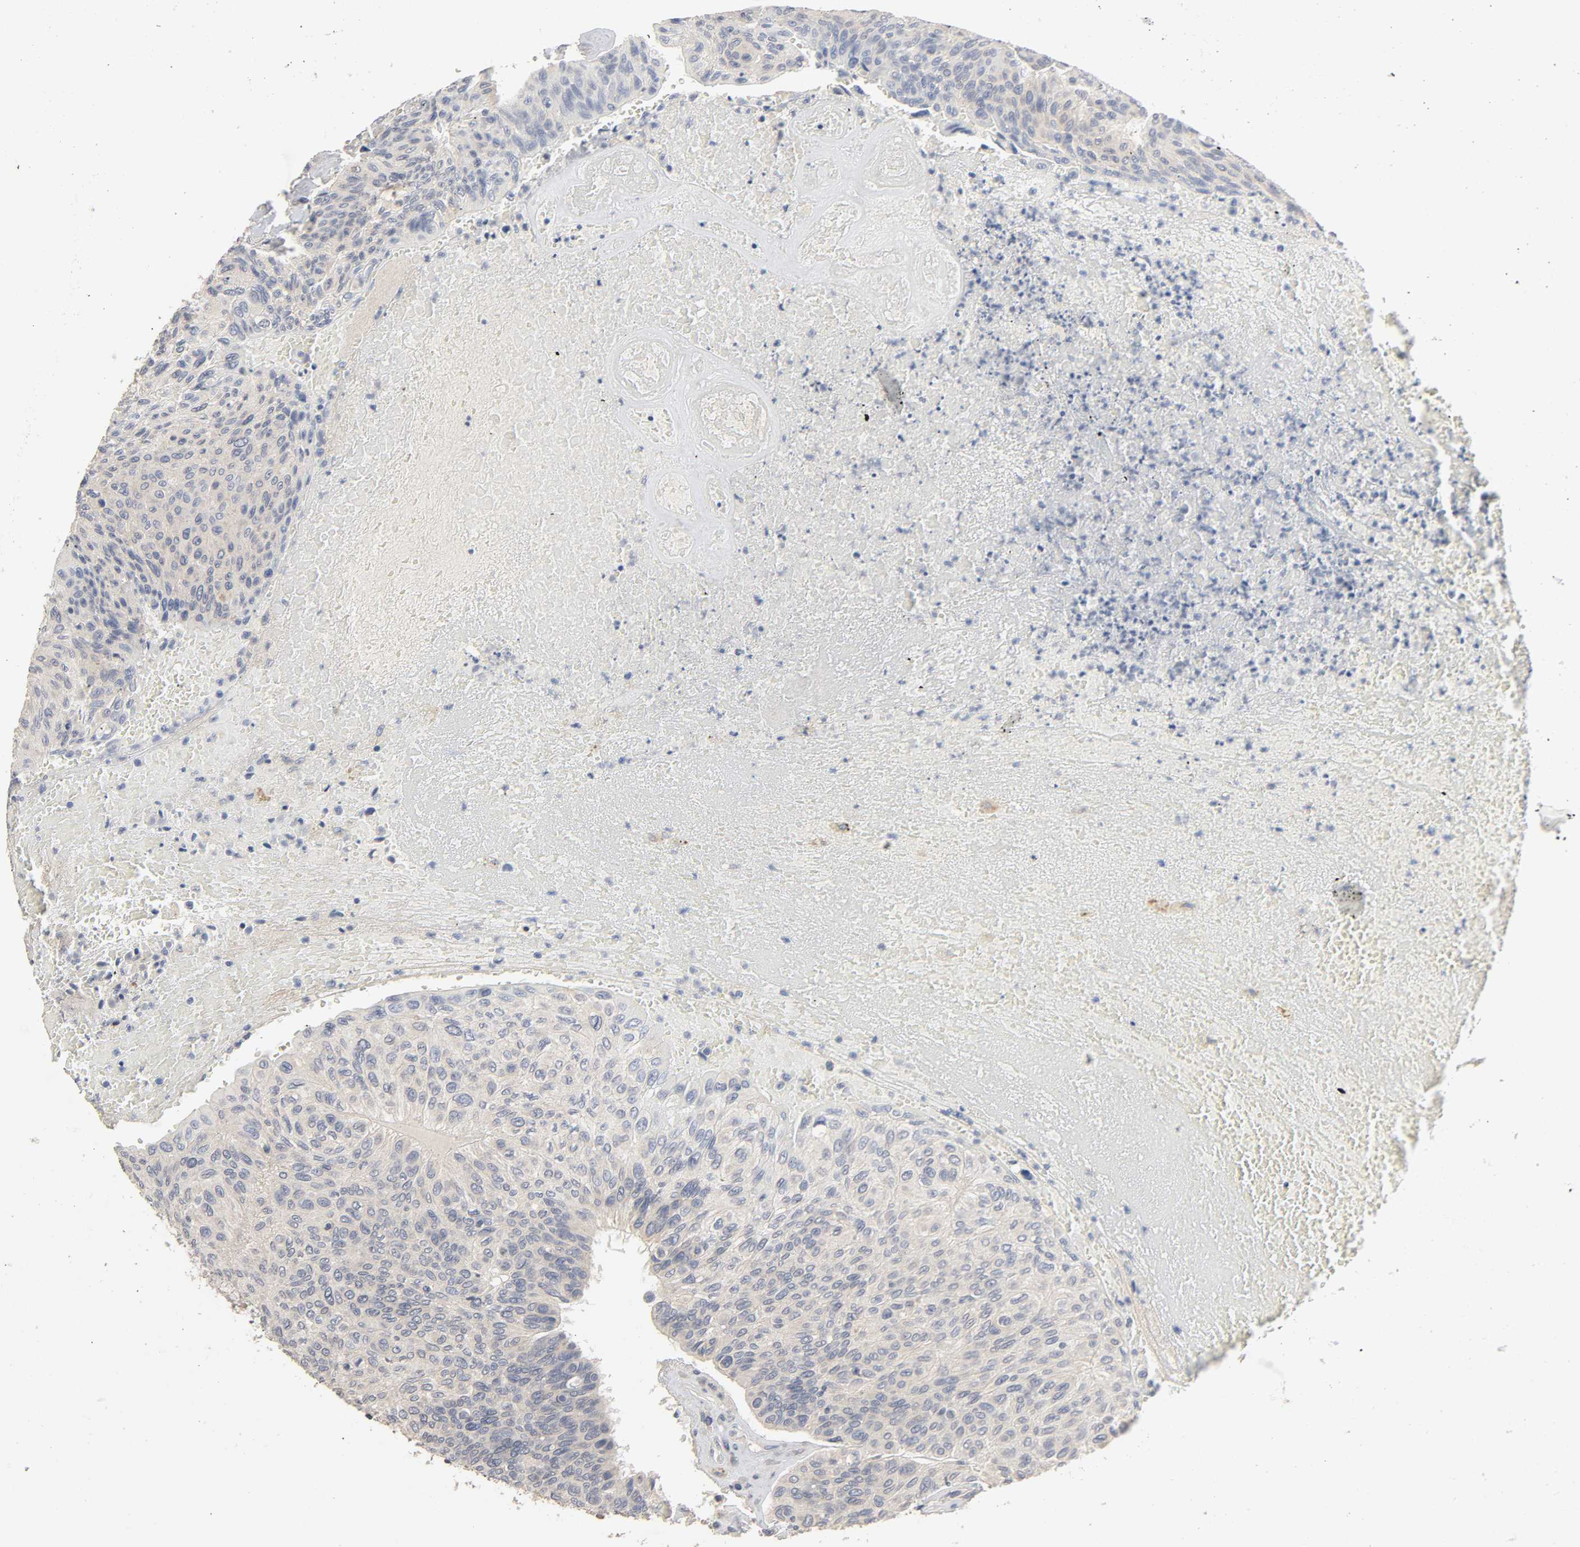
{"staining": {"intensity": "negative", "quantity": "none", "location": "none"}, "tissue": "urothelial cancer", "cell_type": "Tumor cells", "image_type": "cancer", "snomed": [{"axis": "morphology", "description": "Urothelial carcinoma, High grade"}, {"axis": "topography", "description": "Urinary bladder"}], "caption": "Tumor cells show no significant protein positivity in urothelial cancer. (DAB immunohistochemistry (IHC) with hematoxylin counter stain).", "gene": "SLC10A2", "patient": {"sex": "male", "age": 66}}